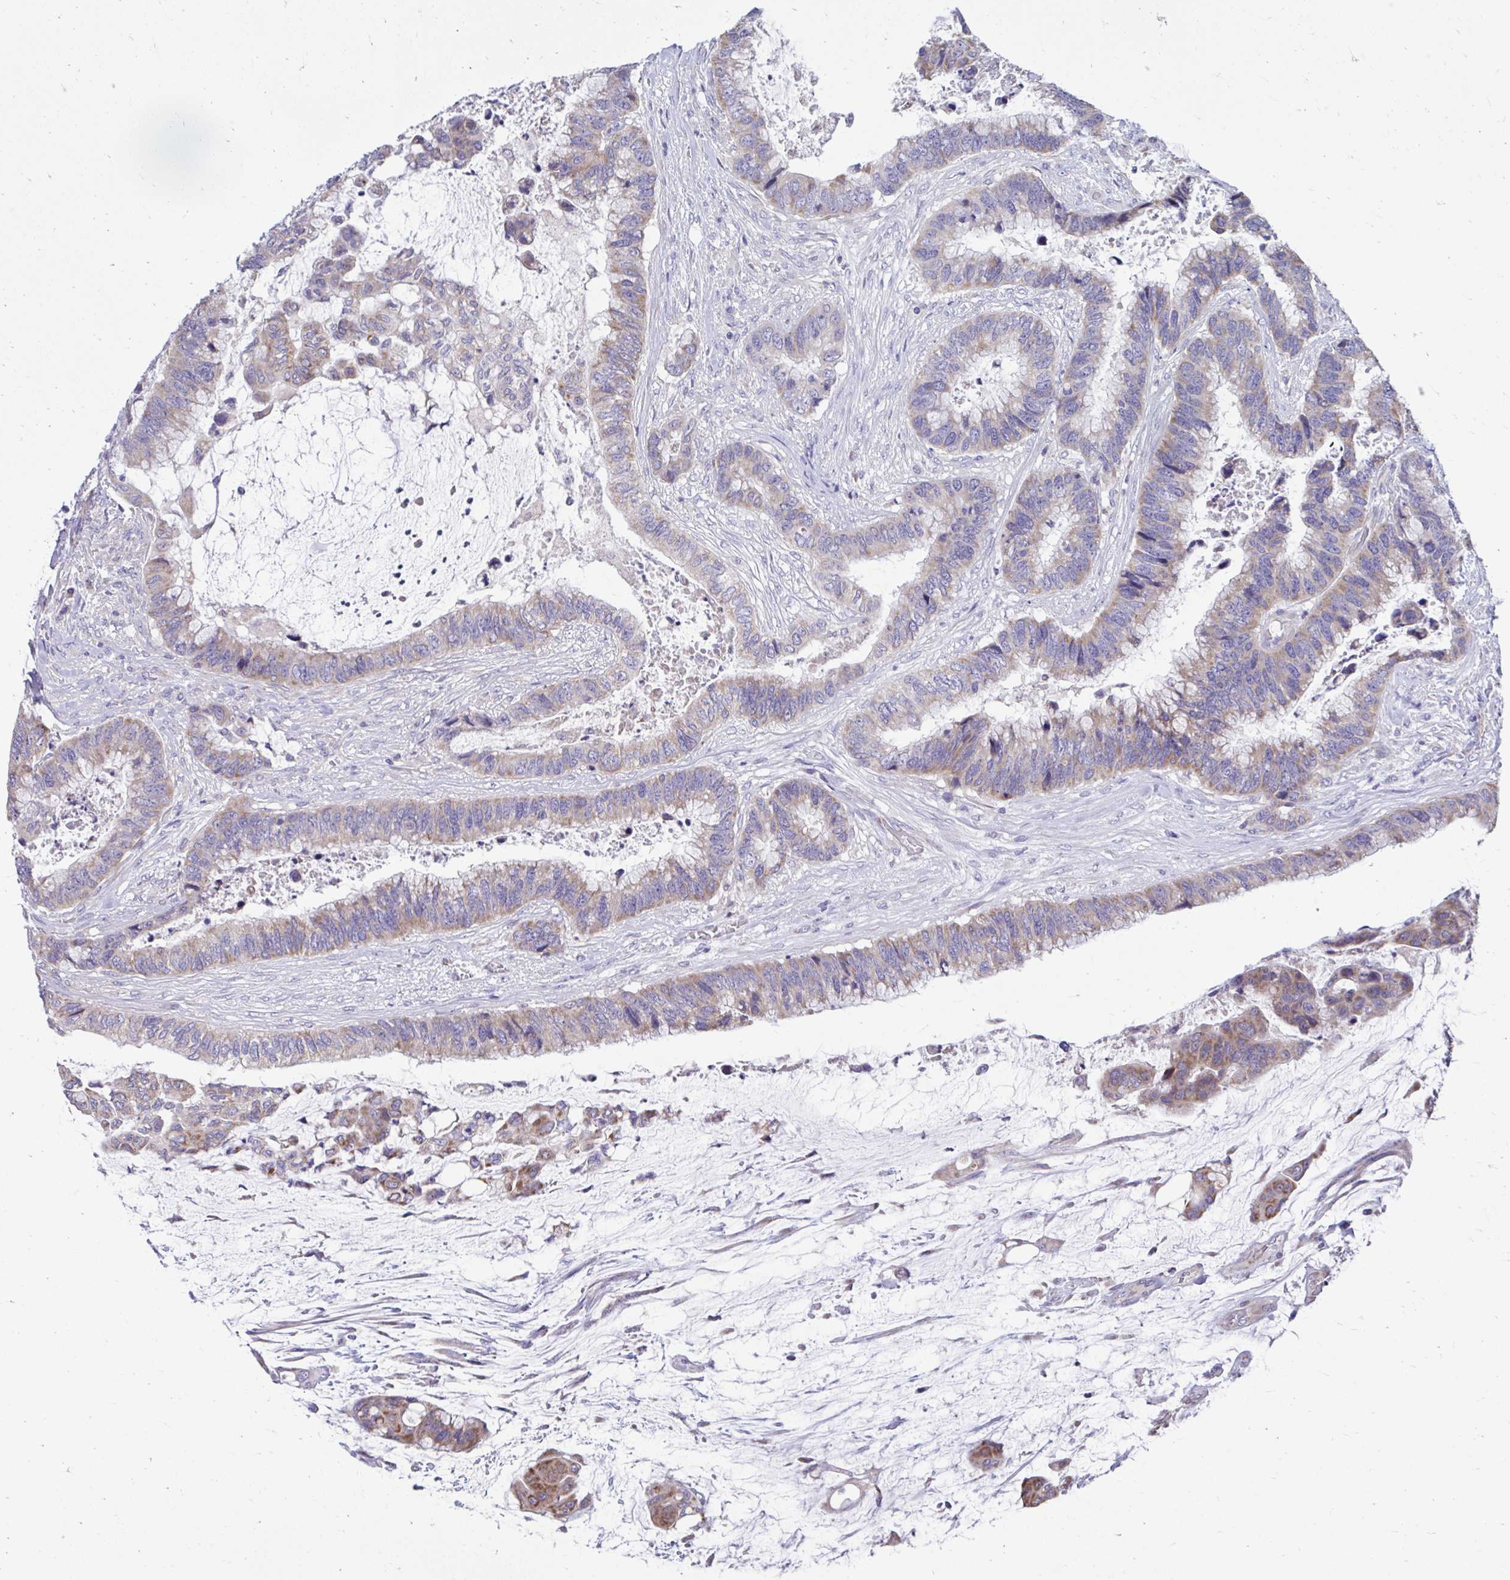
{"staining": {"intensity": "weak", "quantity": "25%-75%", "location": "cytoplasmic/membranous"}, "tissue": "colorectal cancer", "cell_type": "Tumor cells", "image_type": "cancer", "snomed": [{"axis": "morphology", "description": "Adenocarcinoma, NOS"}, {"axis": "topography", "description": "Rectum"}], "caption": "About 25%-75% of tumor cells in human colorectal cancer (adenocarcinoma) display weak cytoplasmic/membranous protein expression as visualized by brown immunohistochemical staining.", "gene": "LINGO4", "patient": {"sex": "female", "age": 59}}